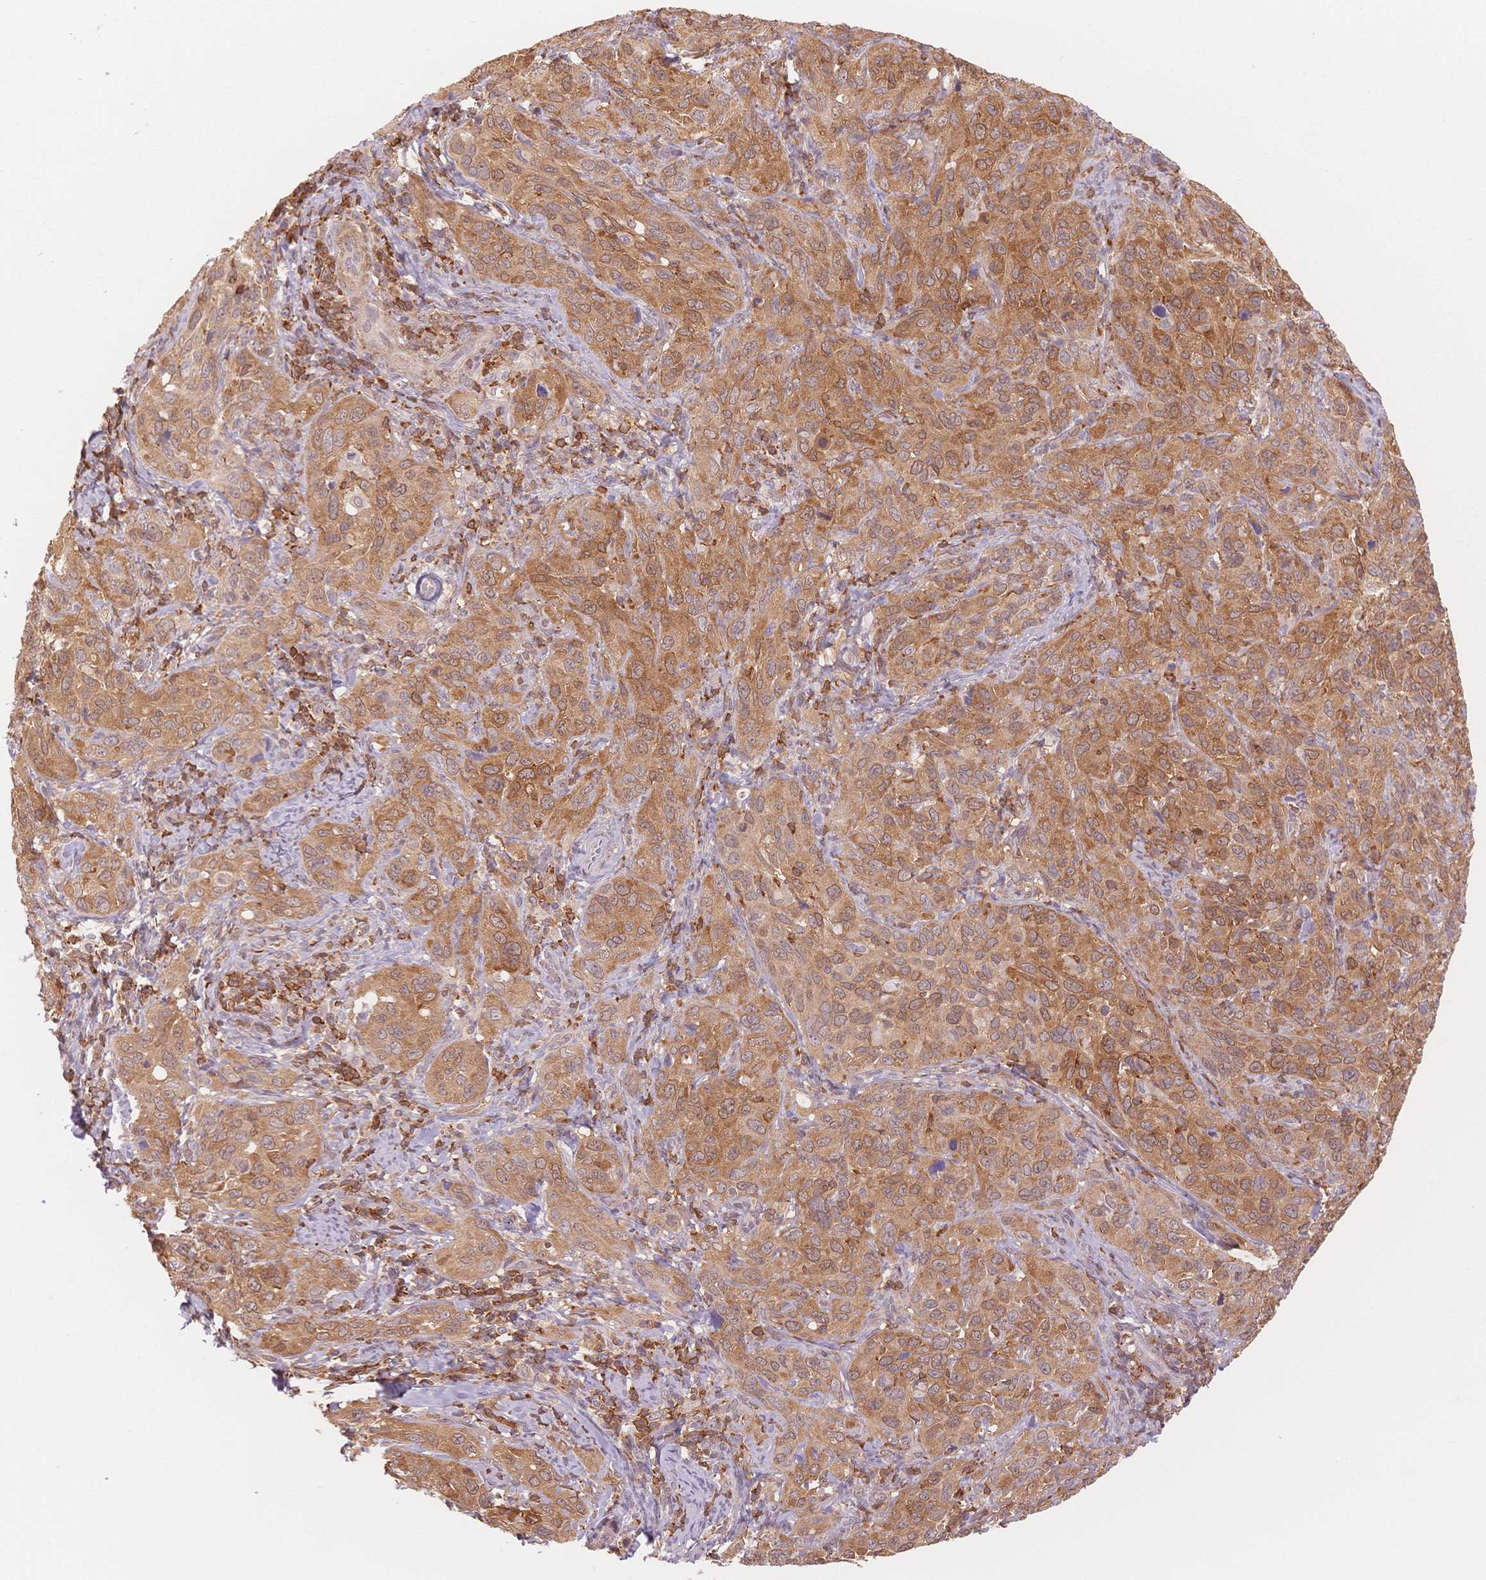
{"staining": {"intensity": "moderate", "quantity": ">75%", "location": "cytoplasmic/membranous"}, "tissue": "cervical cancer", "cell_type": "Tumor cells", "image_type": "cancer", "snomed": [{"axis": "morphology", "description": "Normal tissue, NOS"}, {"axis": "morphology", "description": "Squamous cell carcinoma, NOS"}, {"axis": "topography", "description": "Cervix"}], "caption": "Tumor cells show moderate cytoplasmic/membranous staining in about >75% of cells in cervical squamous cell carcinoma. (brown staining indicates protein expression, while blue staining denotes nuclei).", "gene": "STK39", "patient": {"sex": "female", "age": 51}}